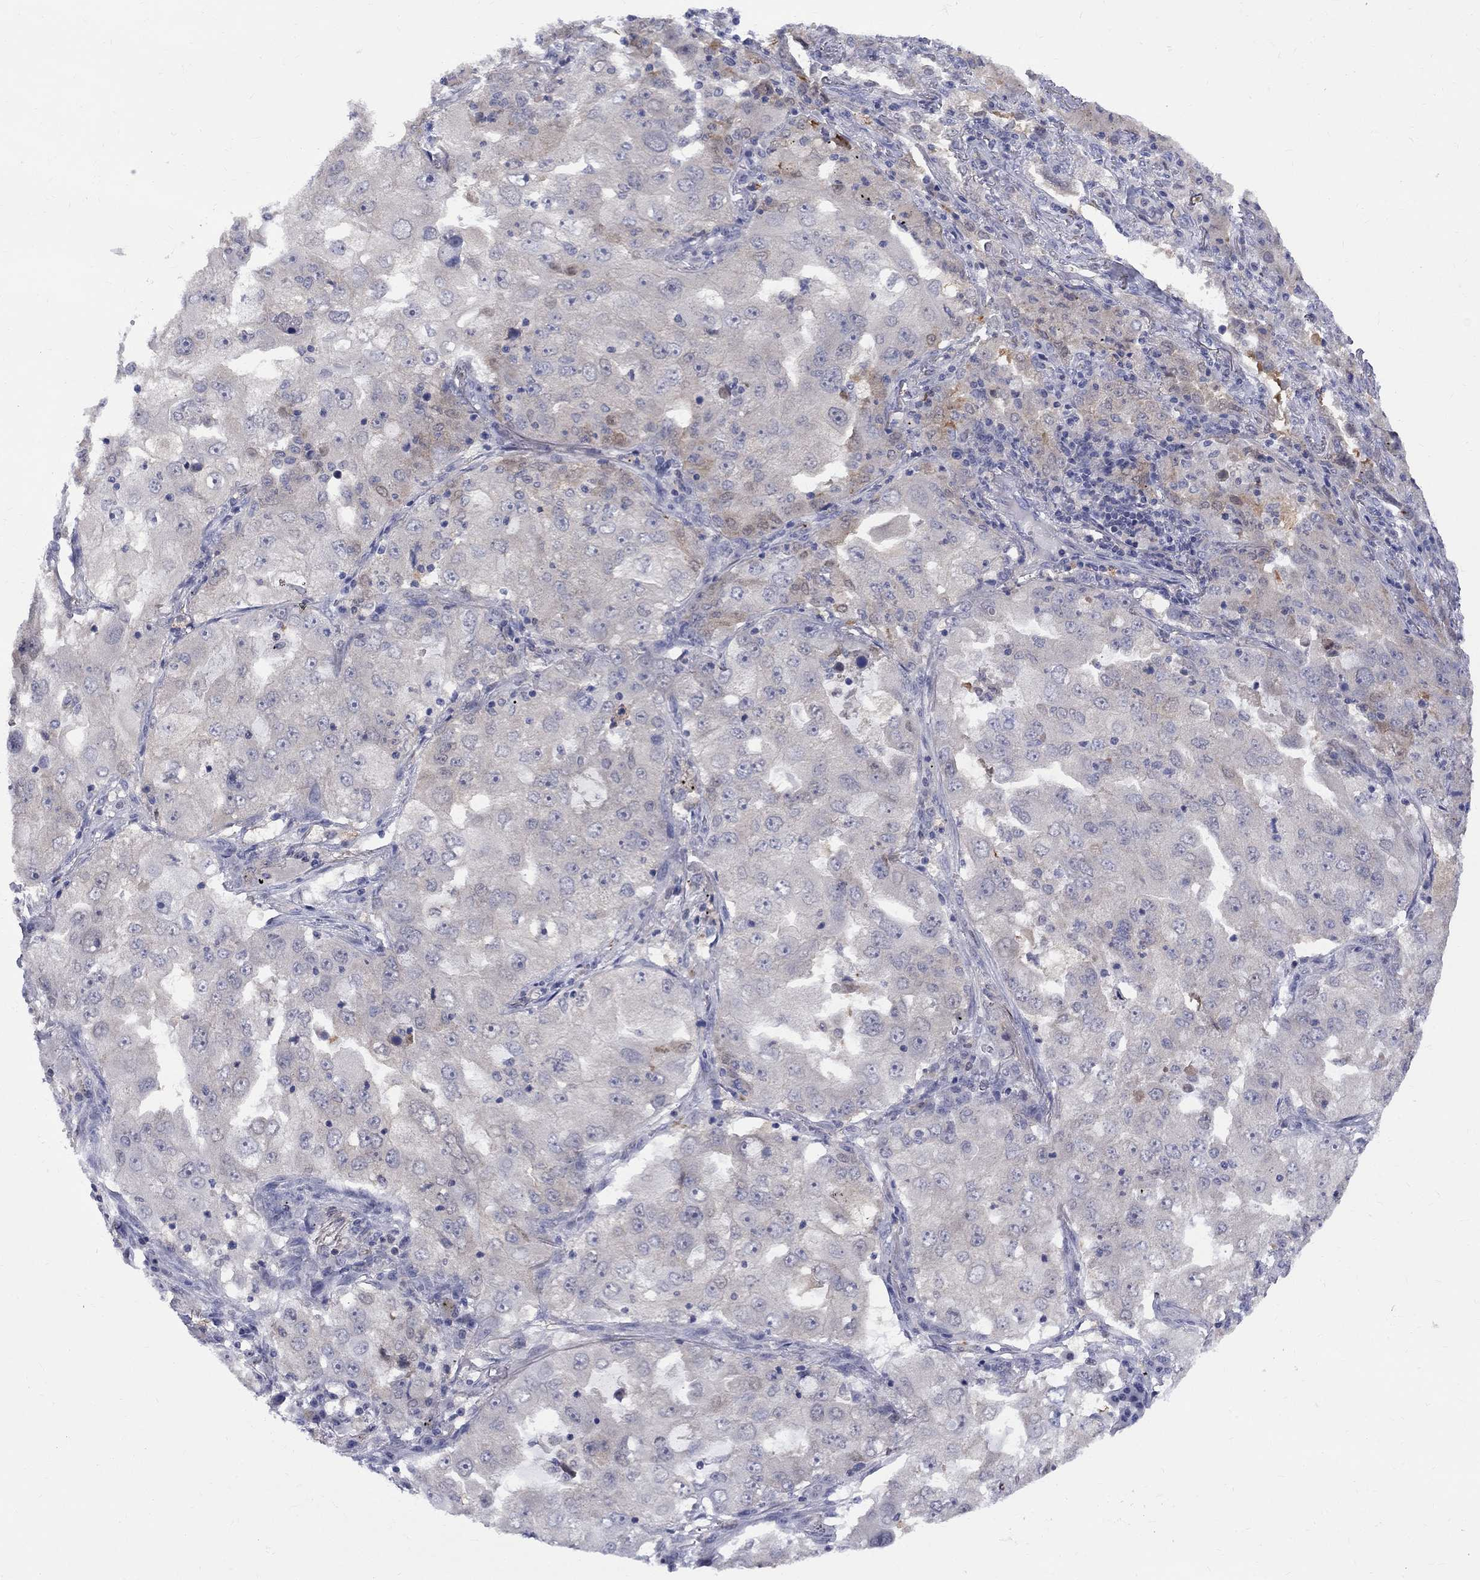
{"staining": {"intensity": "weak", "quantity": "<25%", "location": "cytoplasmic/membranous"}, "tissue": "lung cancer", "cell_type": "Tumor cells", "image_type": "cancer", "snomed": [{"axis": "morphology", "description": "Adenocarcinoma, NOS"}, {"axis": "topography", "description": "Lung"}], "caption": "High magnification brightfield microscopy of lung cancer (adenocarcinoma) stained with DAB (3,3'-diaminobenzidine) (brown) and counterstained with hematoxylin (blue): tumor cells show no significant expression. Brightfield microscopy of immunohistochemistry stained with DAB (brown) and hematoxylin (blue), captured at high magnification.", "gene": "HKDC1", "patient": {"sex": "female", "age": 61}}